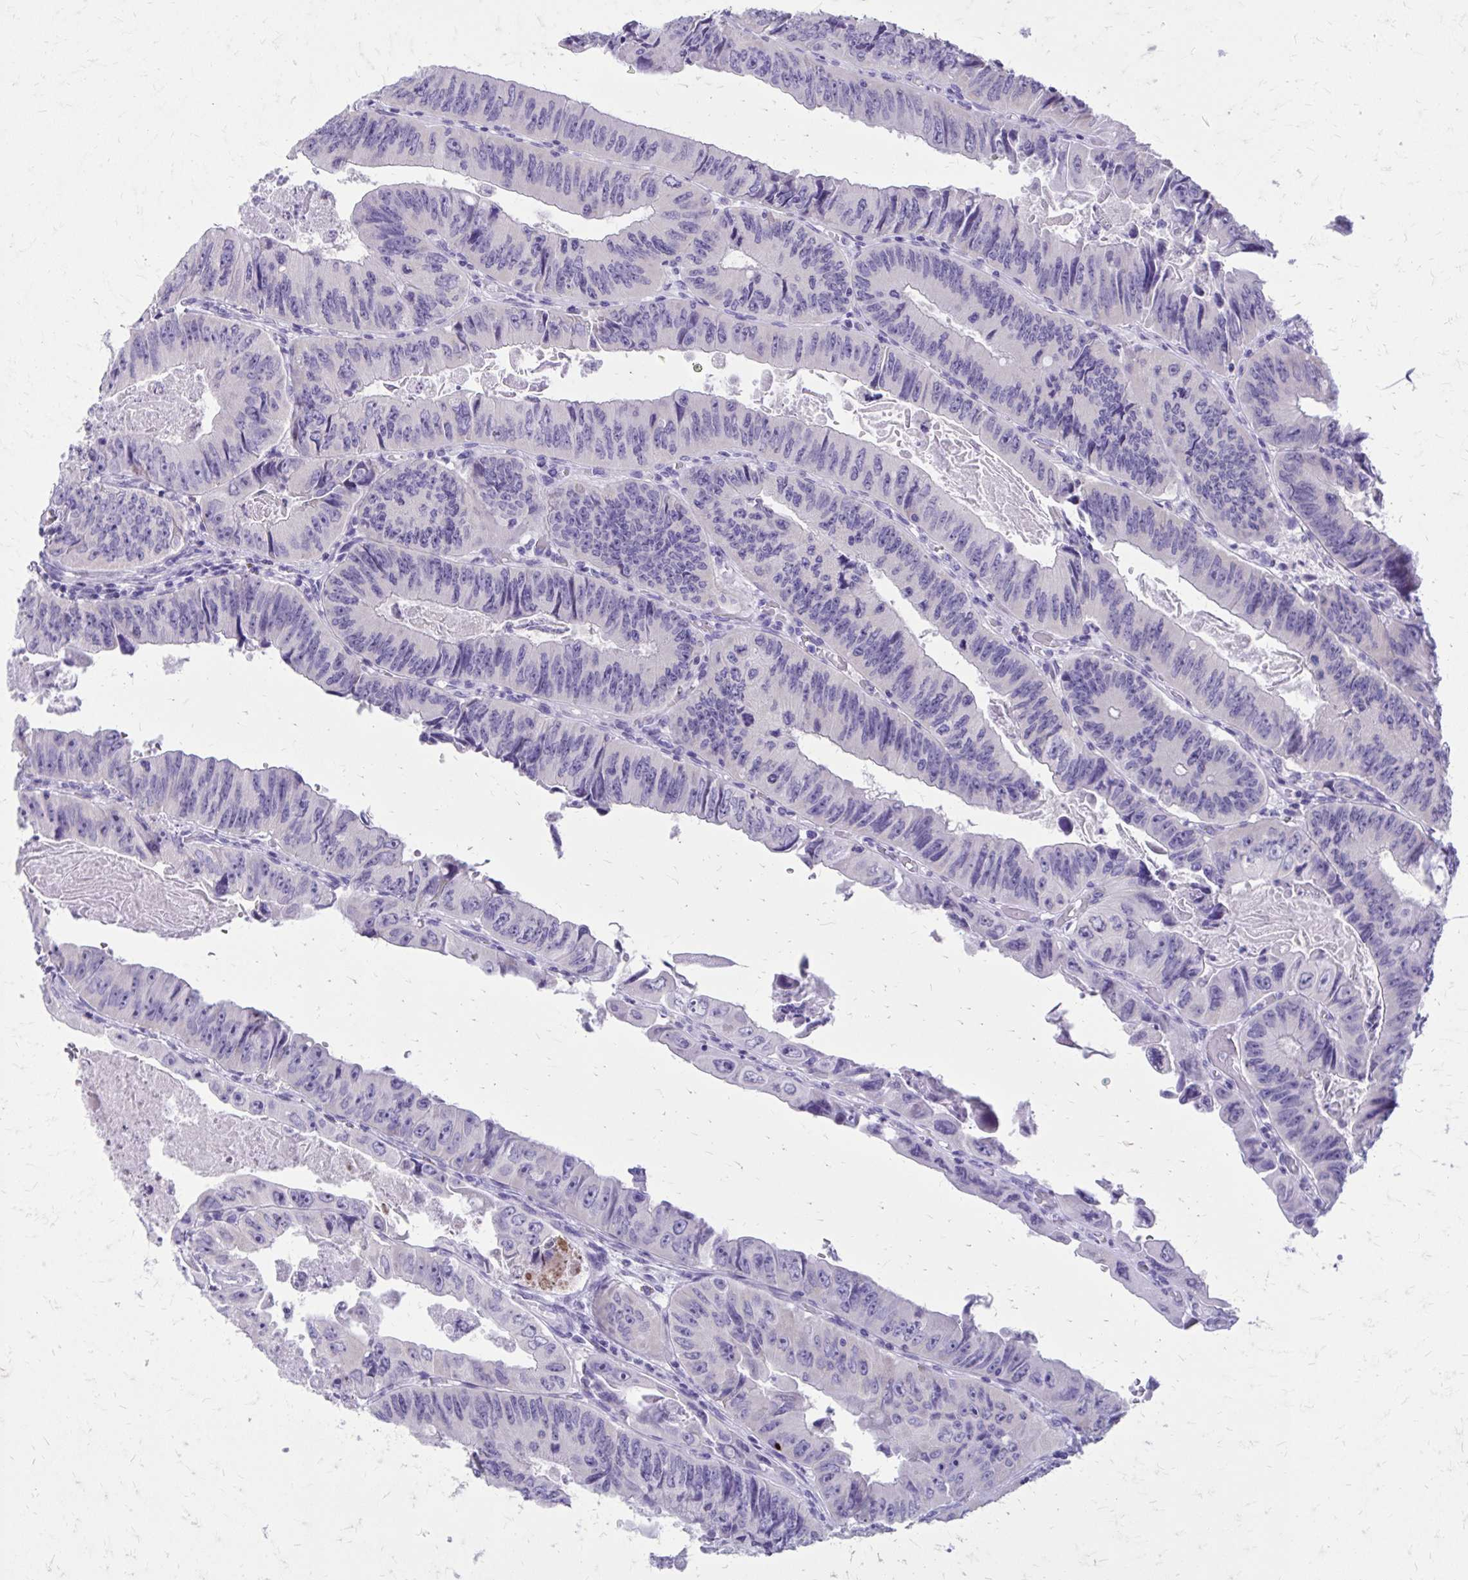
{"staining": {"intensity": "negative", "quantity": "none", "location": "none"}, "tissue": "colorectal cancer", "cell_type": "Tumor cells", "image_type": "cancer", "snomed": [{"axis": "morphology", "description": "Adenocarcinoma, NOS"}, {"axis": "topography", "description": "Colon"}], "caption": "Adenocarcinoma (colorectal) stained for a protein using immunohistochemistry (IHC) exhibits no positivity tumor cells.", "gene": "SATL1", "patient": {"sex": "female", "age": 84}}